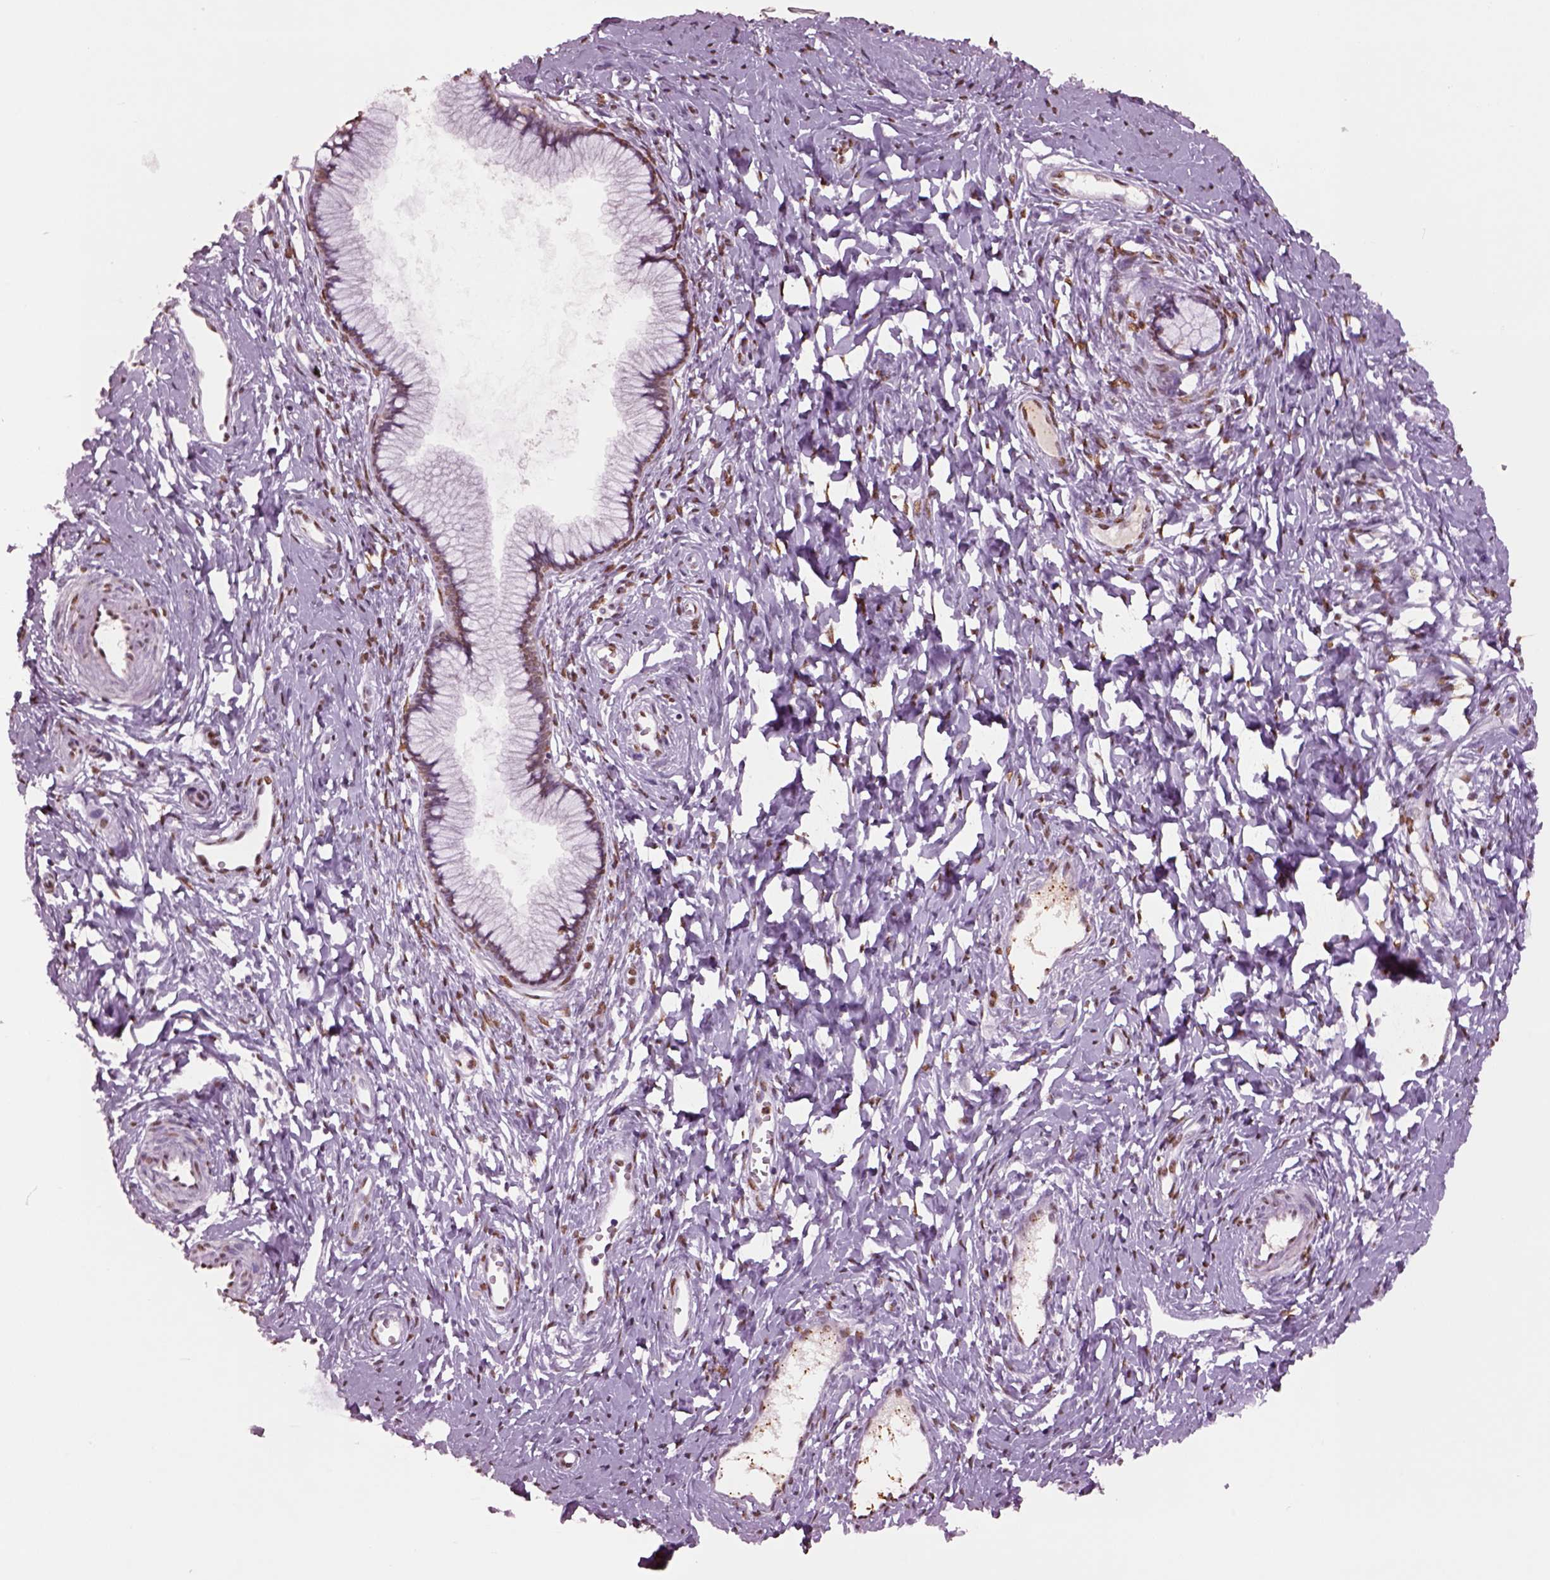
{"staining": {"intensity": "moderate", "quantity": "25%-75%", "location": "nuclear"}, "tissue": "cervix", "cell_type": "Glandular cells", "image_type": "normal", "snomed": [{"axis": "morphology", "description": "Normal tissue, NOS"}, {"axis": "topography", "description": "Cervix"}], "caption": "Cervix stained for a protein displays moderate nuclear positivity in glandular cells. The staining was performed using DAB (3,3'-diaminobenzidine) to visualize the protein expression in brown, while the nuclei were stained in blue with hematoxylin (Magnification: 20x).", "gene": "DDX3X", "patient": {"sex": "female", "age": 40}}